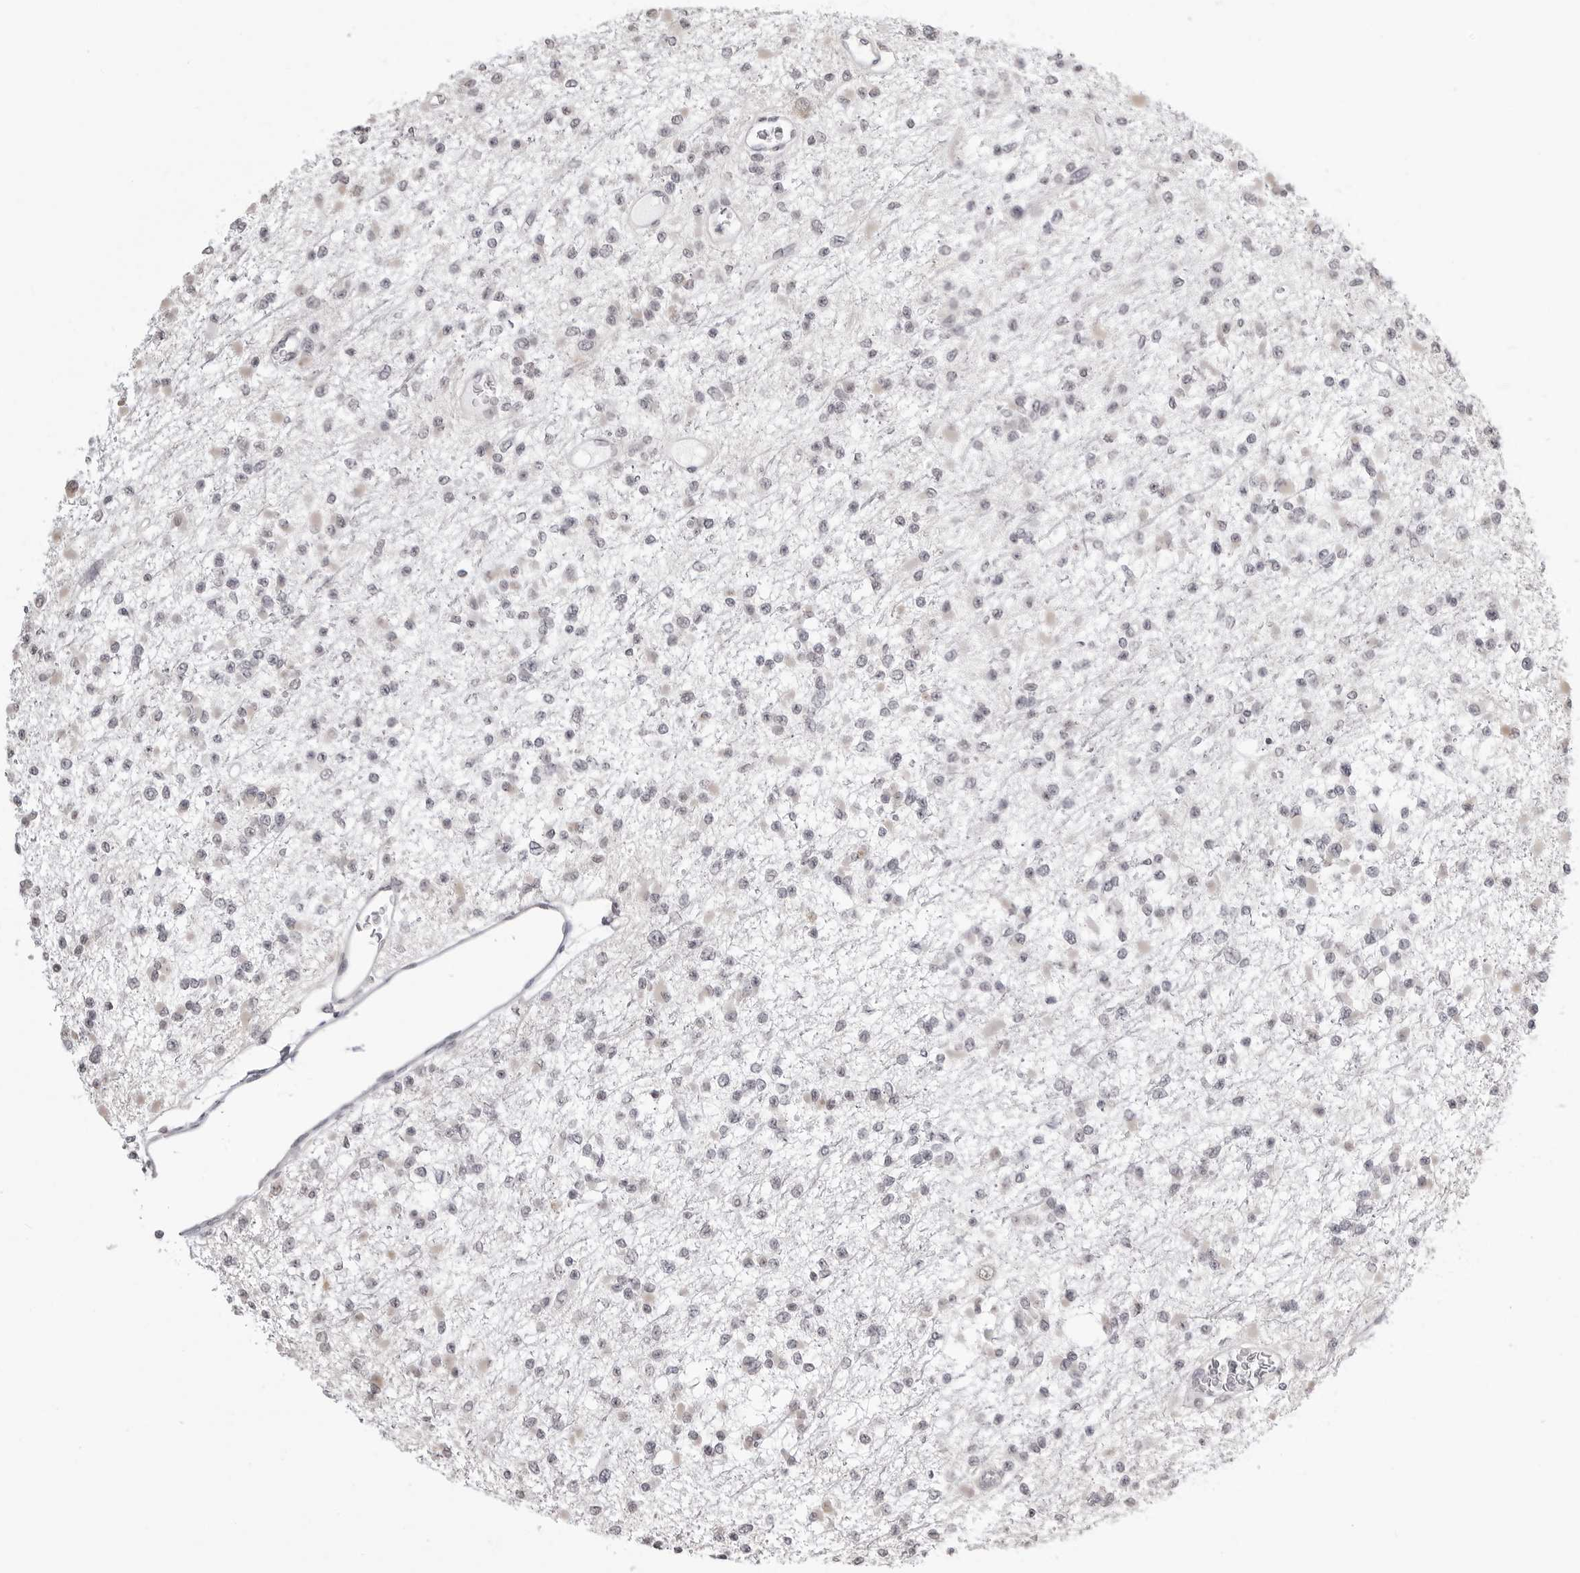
{"staining": {"intensity": "negative", "quantity": "none", "location": "none"}, "tissue": "glioma", "cell_type": "Tumor cells", "image_type": "cancer", "snomed": [{"axis": "morphology", "description": "Glioma, malignant, Low grade"}, {"axis": "topography", "description": "Brain"}], "caption": "Tumor cells are negative for protein expression in human glioma.", "gene": "YWHAG", "patient": {"sex": "female", "age": 22}}